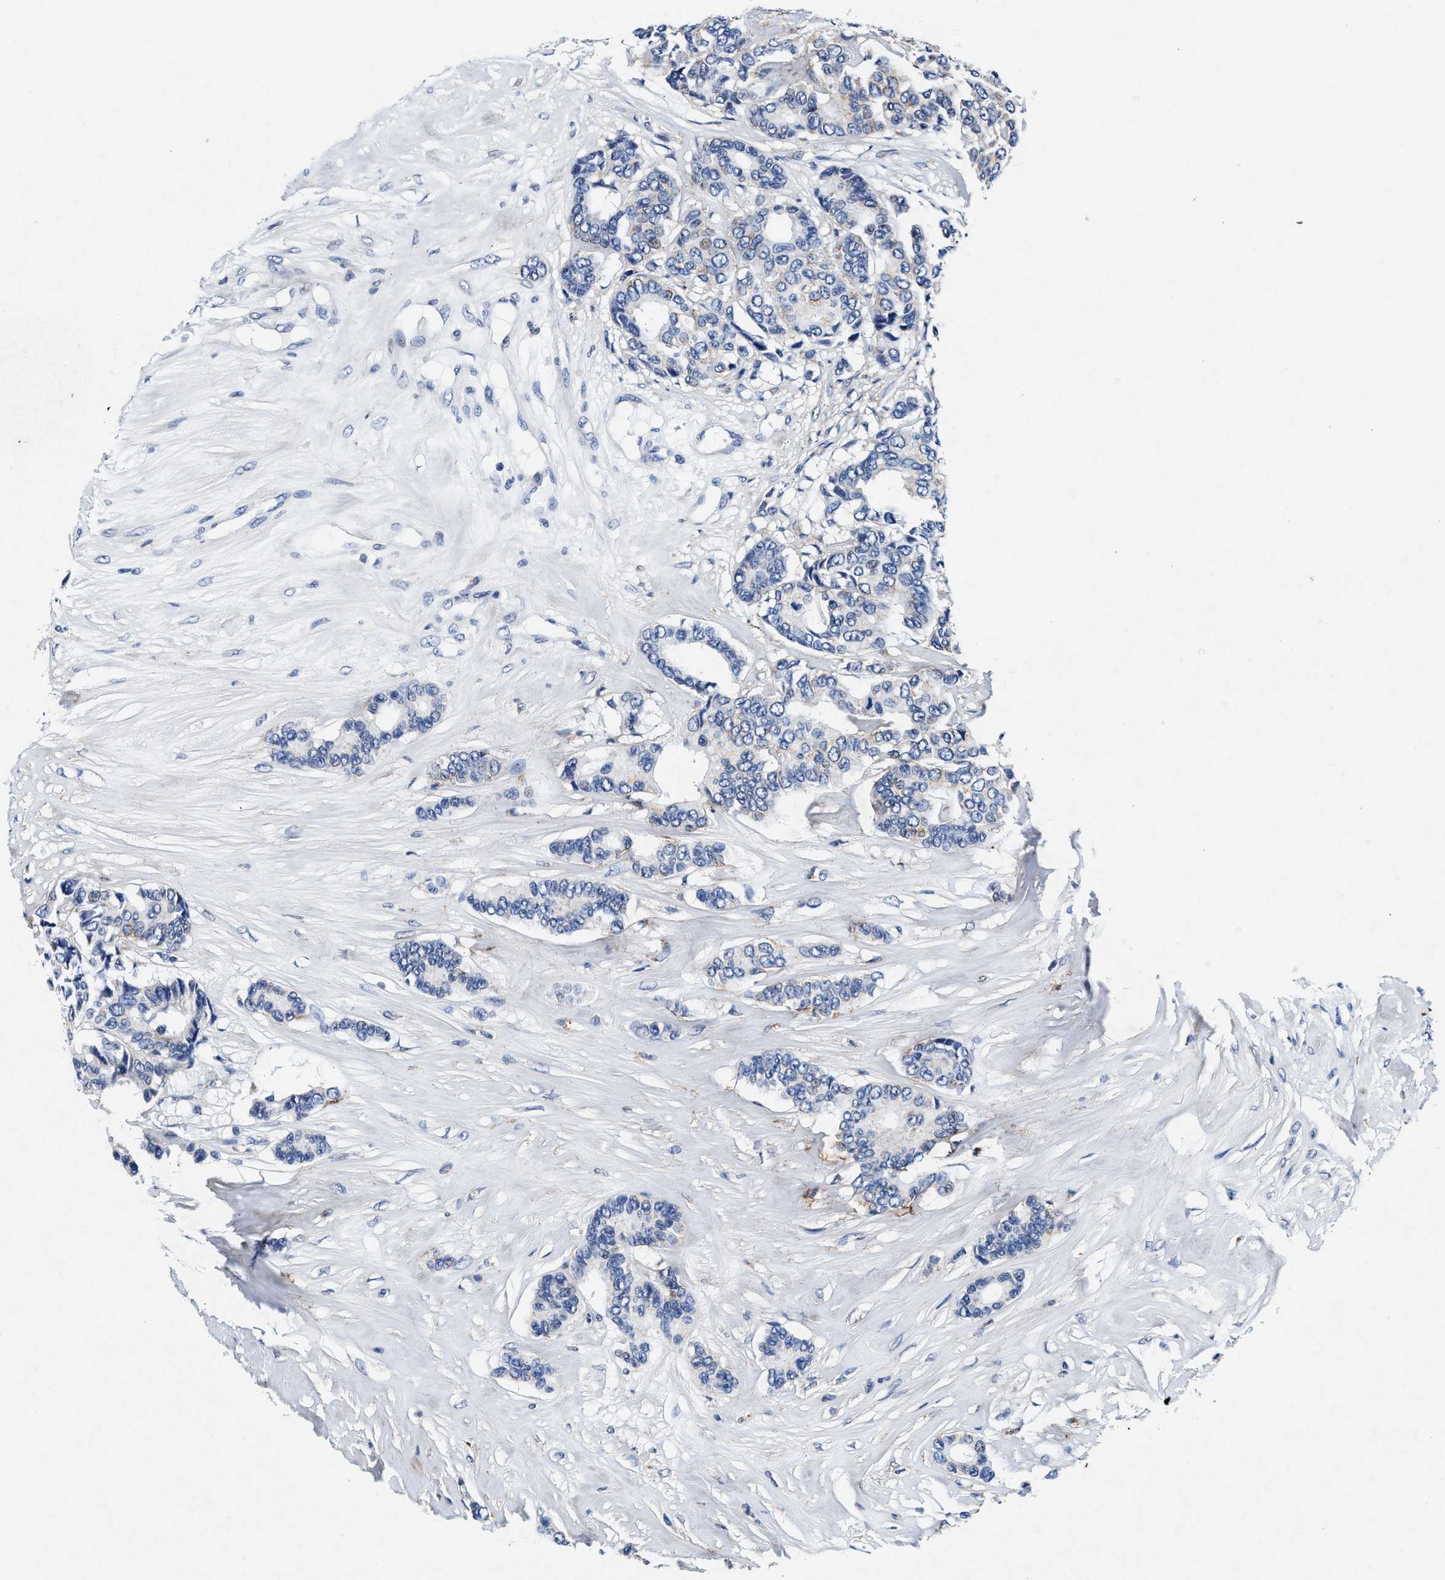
{"staining": {"intensity": "negative", "quantity": "none", "location": "none"}, "tissue": "breast cancer", "cell_type": "Tumor cells", "image_type": "cancer", "snomed": [{"axis": "morphology", "description": "Duct carcinoma"}, {"axis": "topography", "description": "Breast"}], "caption": "Tumor cells are negative for protein expression in human breast cancer.", "gene": "SLC8A1", "patient": {"sex": "female", "age": 87}}